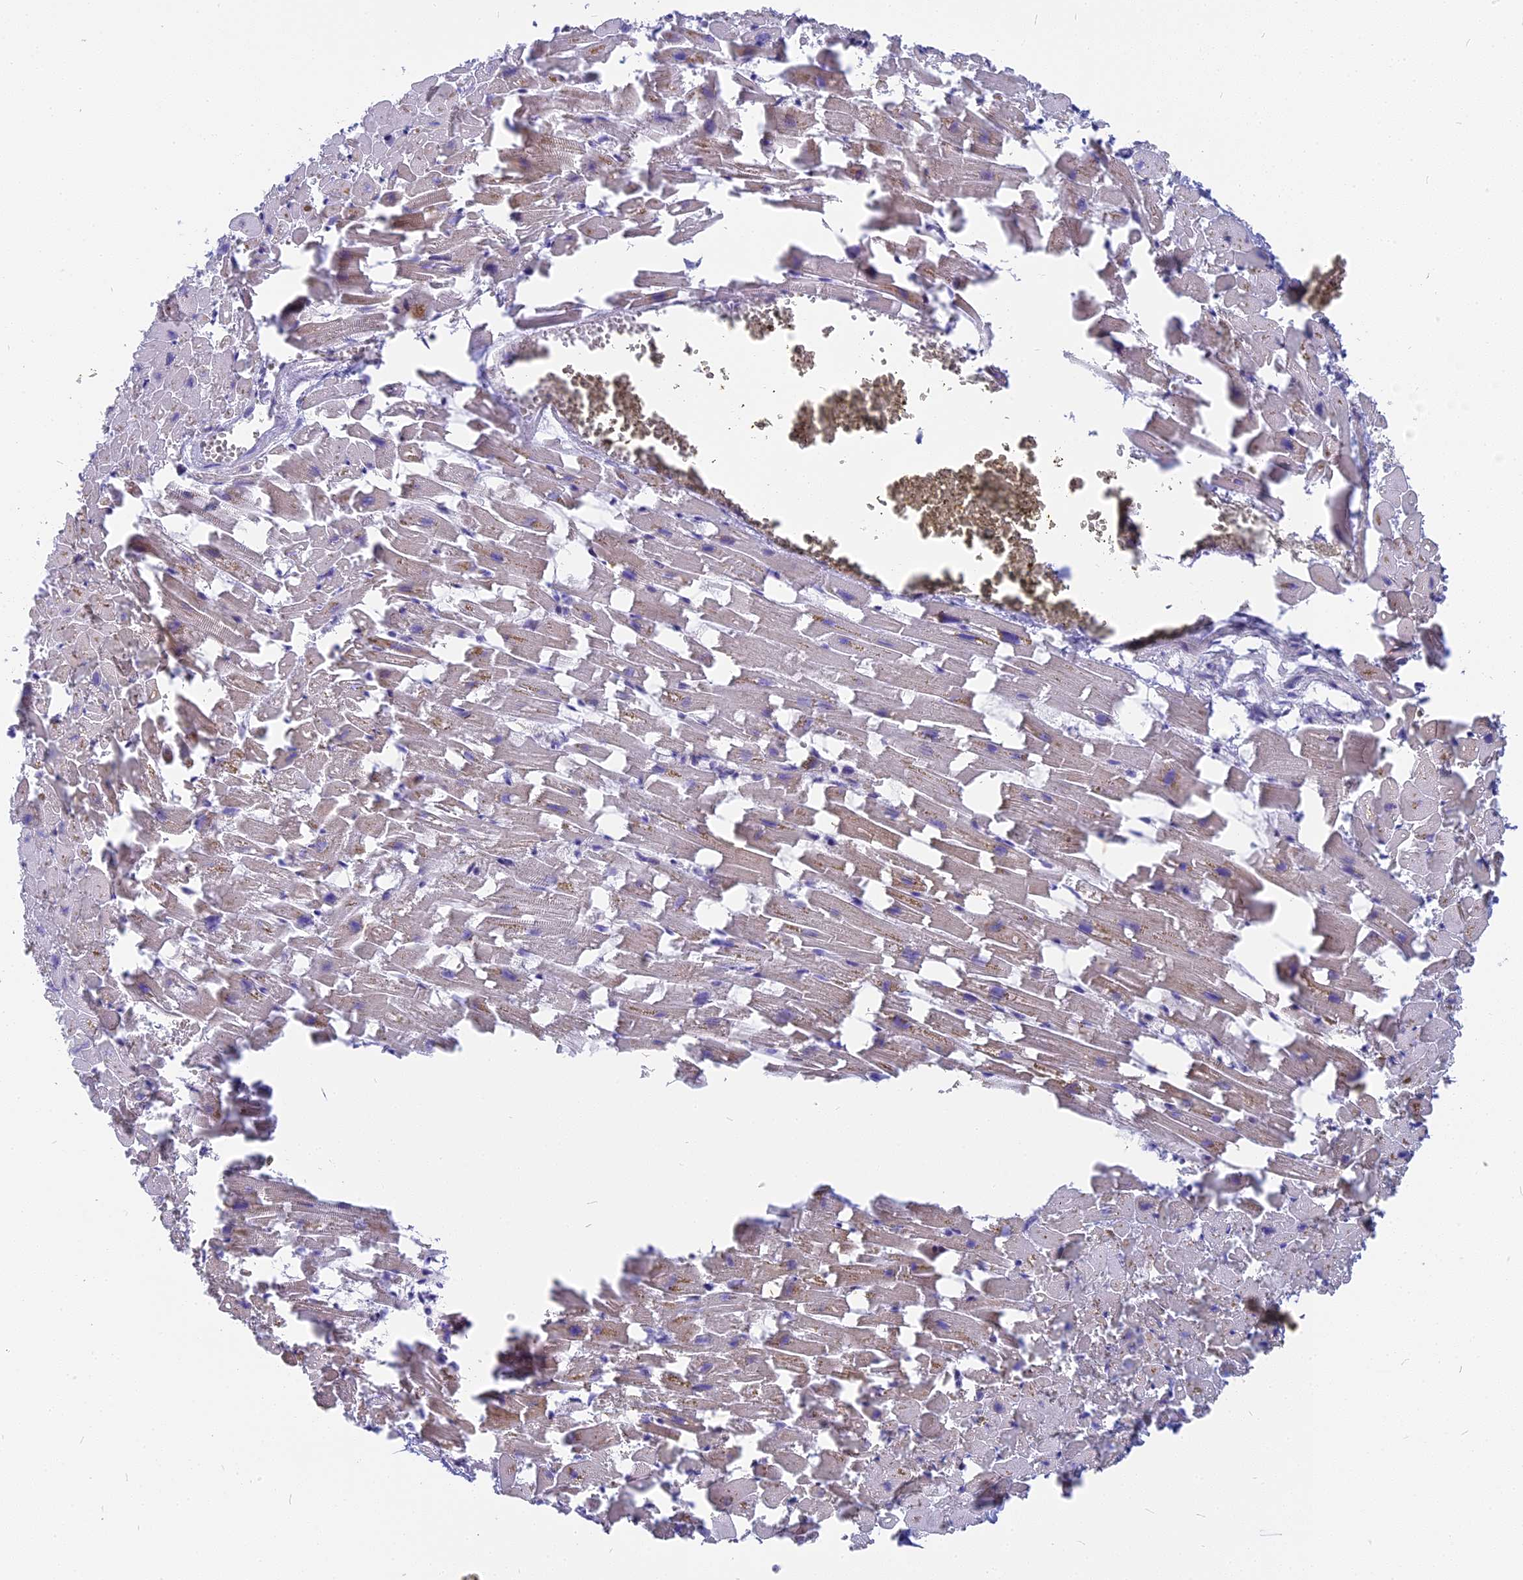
{"staining": {"intensity": "moderate", "quantity": "25%-75%", "location": "cytoplasmic/membranous"}, "tissue": "heart muscle", "cell_type": "Cardiomyocytes", "image_type": "normal", "snomed": [{"axis": "morphology", "description": "Normal tissue, NOS"}, {"axis": "topography", "description": "Heart"}], "caption": "Immunohistochemical staining of benign heart muscle reveals 25%-75% levels of moderate cytoplasmic/membranous protein expression in approximately 25%-75% of cardiomyocytes.", "gene": "DTWD1", "patient": {"sex": "female", "age": 64}}